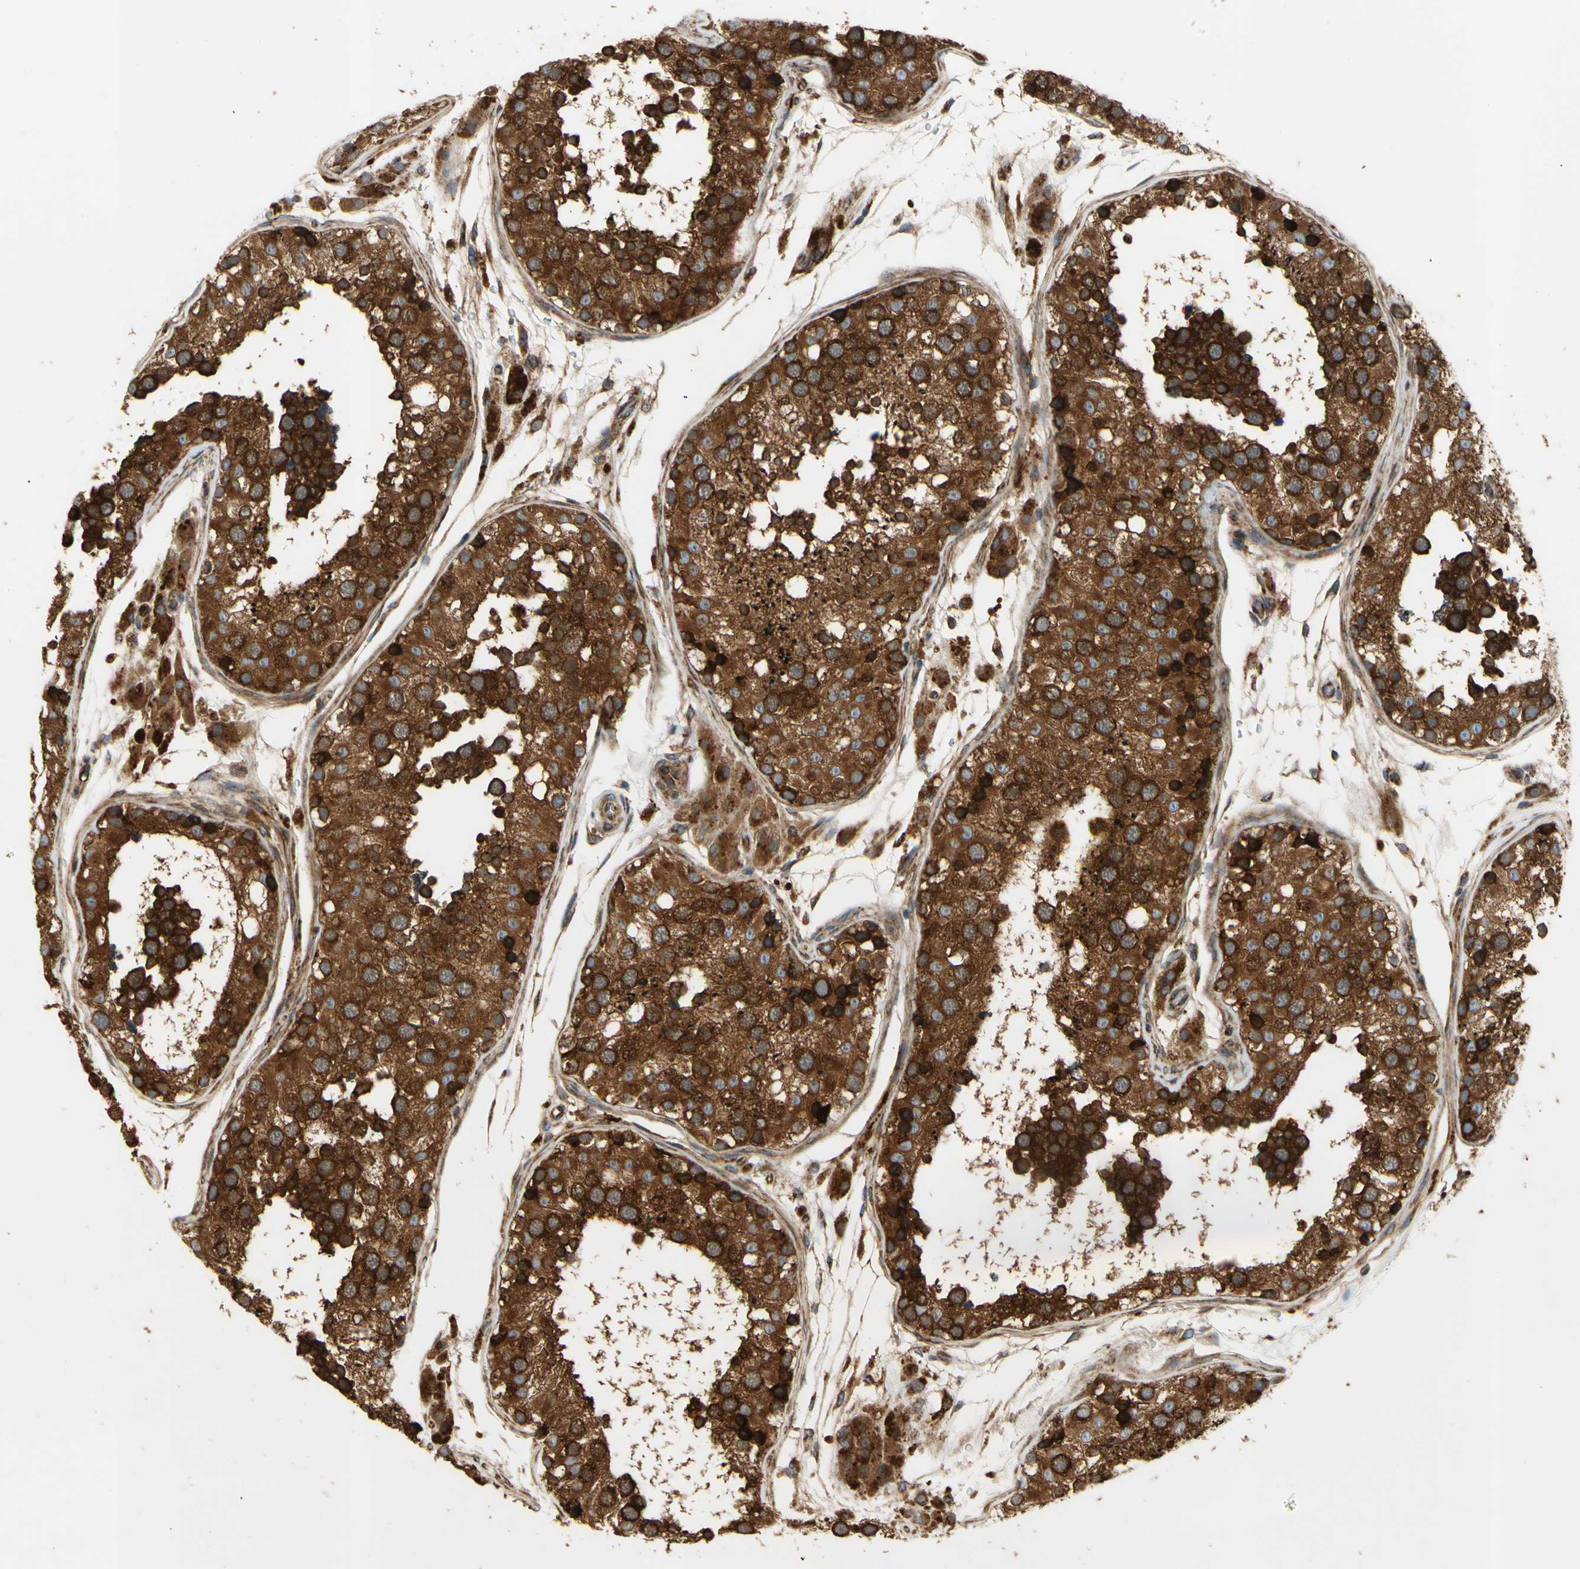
{"staining": {"intensity": "strong", "quantity": ">75%", "location": "cytoplasmic/membranous"}, "tissue": "testis", "cell_type": "Cells in seminiferous ducts", "image_type": "normal", "snomed": [{"axis": "morphology", "description": "Normal tissue, NOS"}, {"axis": "topography", "description": "Testis"}], "caption": "IHC micrograph of benign testis: testis stained using immunohistochemistry displays high levels of strong protein expression localized specifically in the cytoplasmic/membranous of cells in seminiferous ducts, appearing as a cytoplasmic/membranous brown color.", "gene": "TUBG2", "patient": {"sex": "male", "age": 26}}